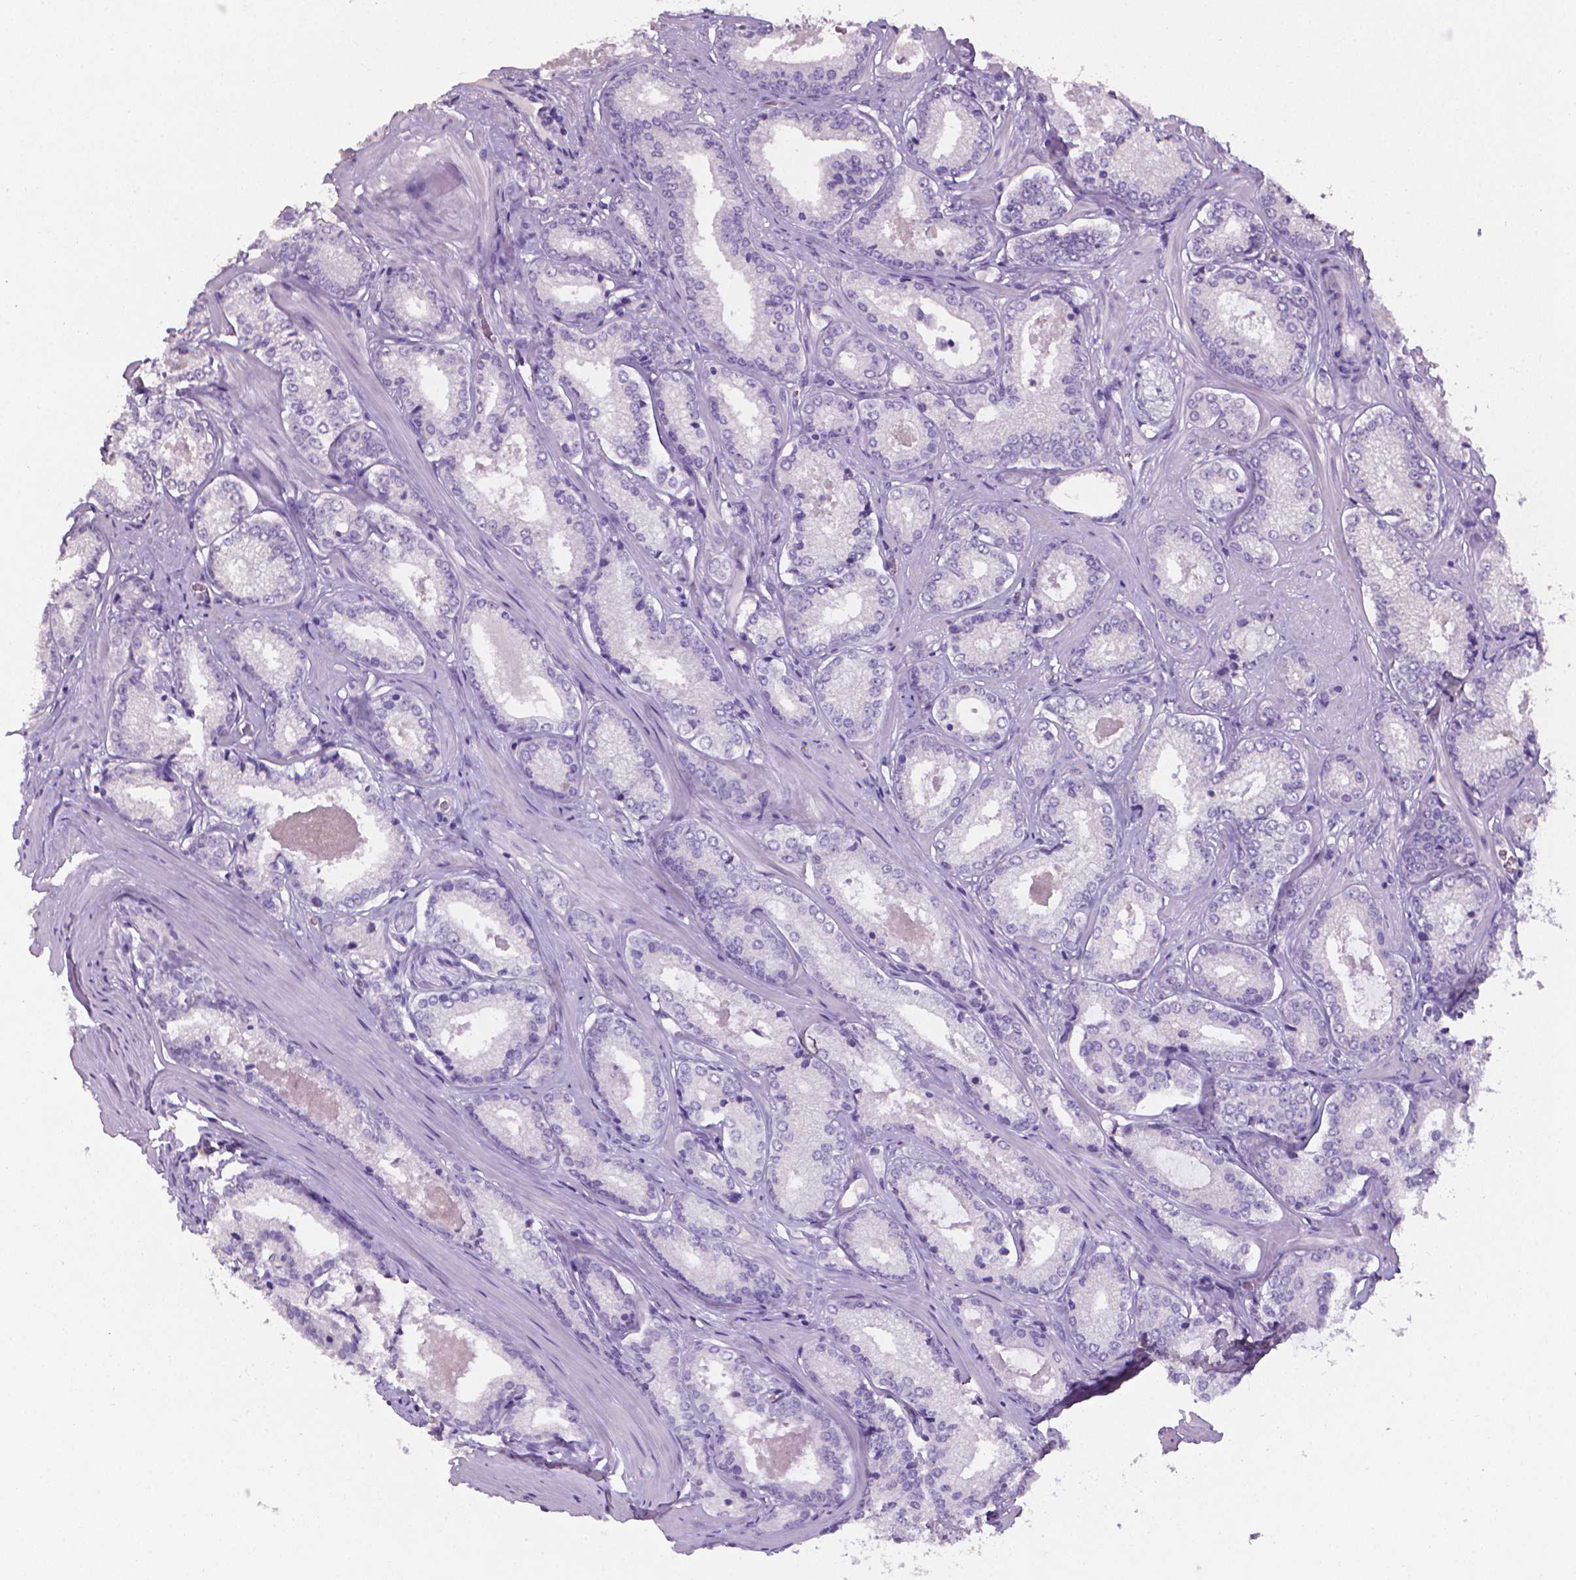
{"staining": {"intensity": "negative", "quantity": "none", "location": "none"}, "tissue": "prostate cancer", "cell_type": "Tumor cells", "image_type": "cancer", "snomed": [{"axis": "morphology", "description": "Adenocarcinoma, Low grade"}, {"axis": "topography", "description": "Prostate"}], "caption": "High magnification brightfield microscopy of adenocarcinoma (low-grade) (prostate) stained with DAB (brown) and counterstained with hematoxylin (blue): tumor cells show no significant expression.", "gene": "XPNPEP2", "patient": {"sex": "male", "age": 56}}